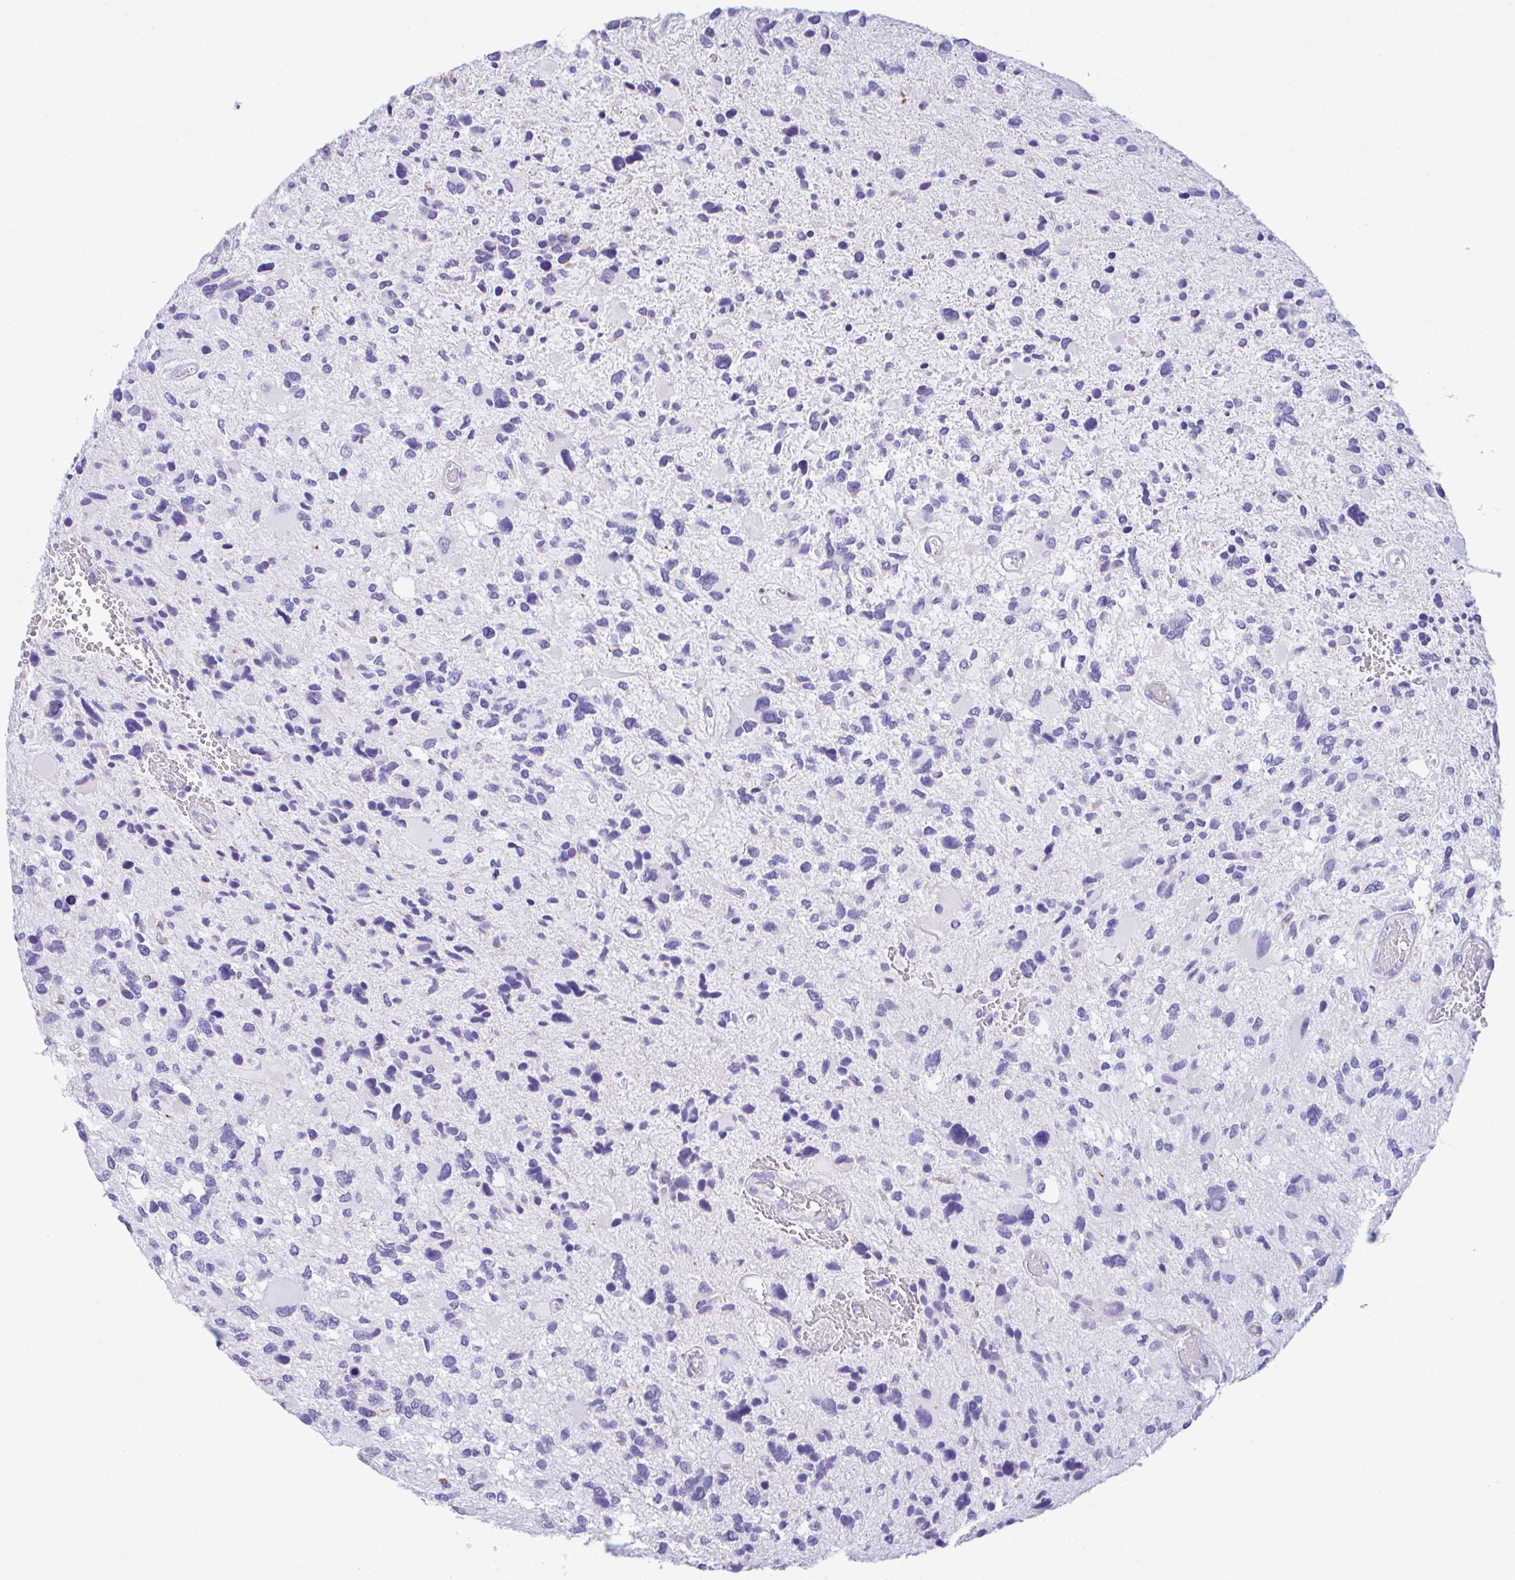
{"staining": {"intensity": "negative", "quantity": "none", "location": "none"}, "tissue": "glioma", "cell_type": "Tumor cells", "image_type": "cancer", "snomed": [{"axis": "morphology", "description": "Glioma, malignant, High grade"}, {"axis": "topography", "description": "Brain"}], "caption": "This image is of malignant high-grade glioma stained with immunohistochemistry (IHC) to label a protein in brown with the nuclei are counter-stained blue. There is no expression in tumor cells.", "gene": "NLRP8", "patient": {"sex": "female", "age": 11}}